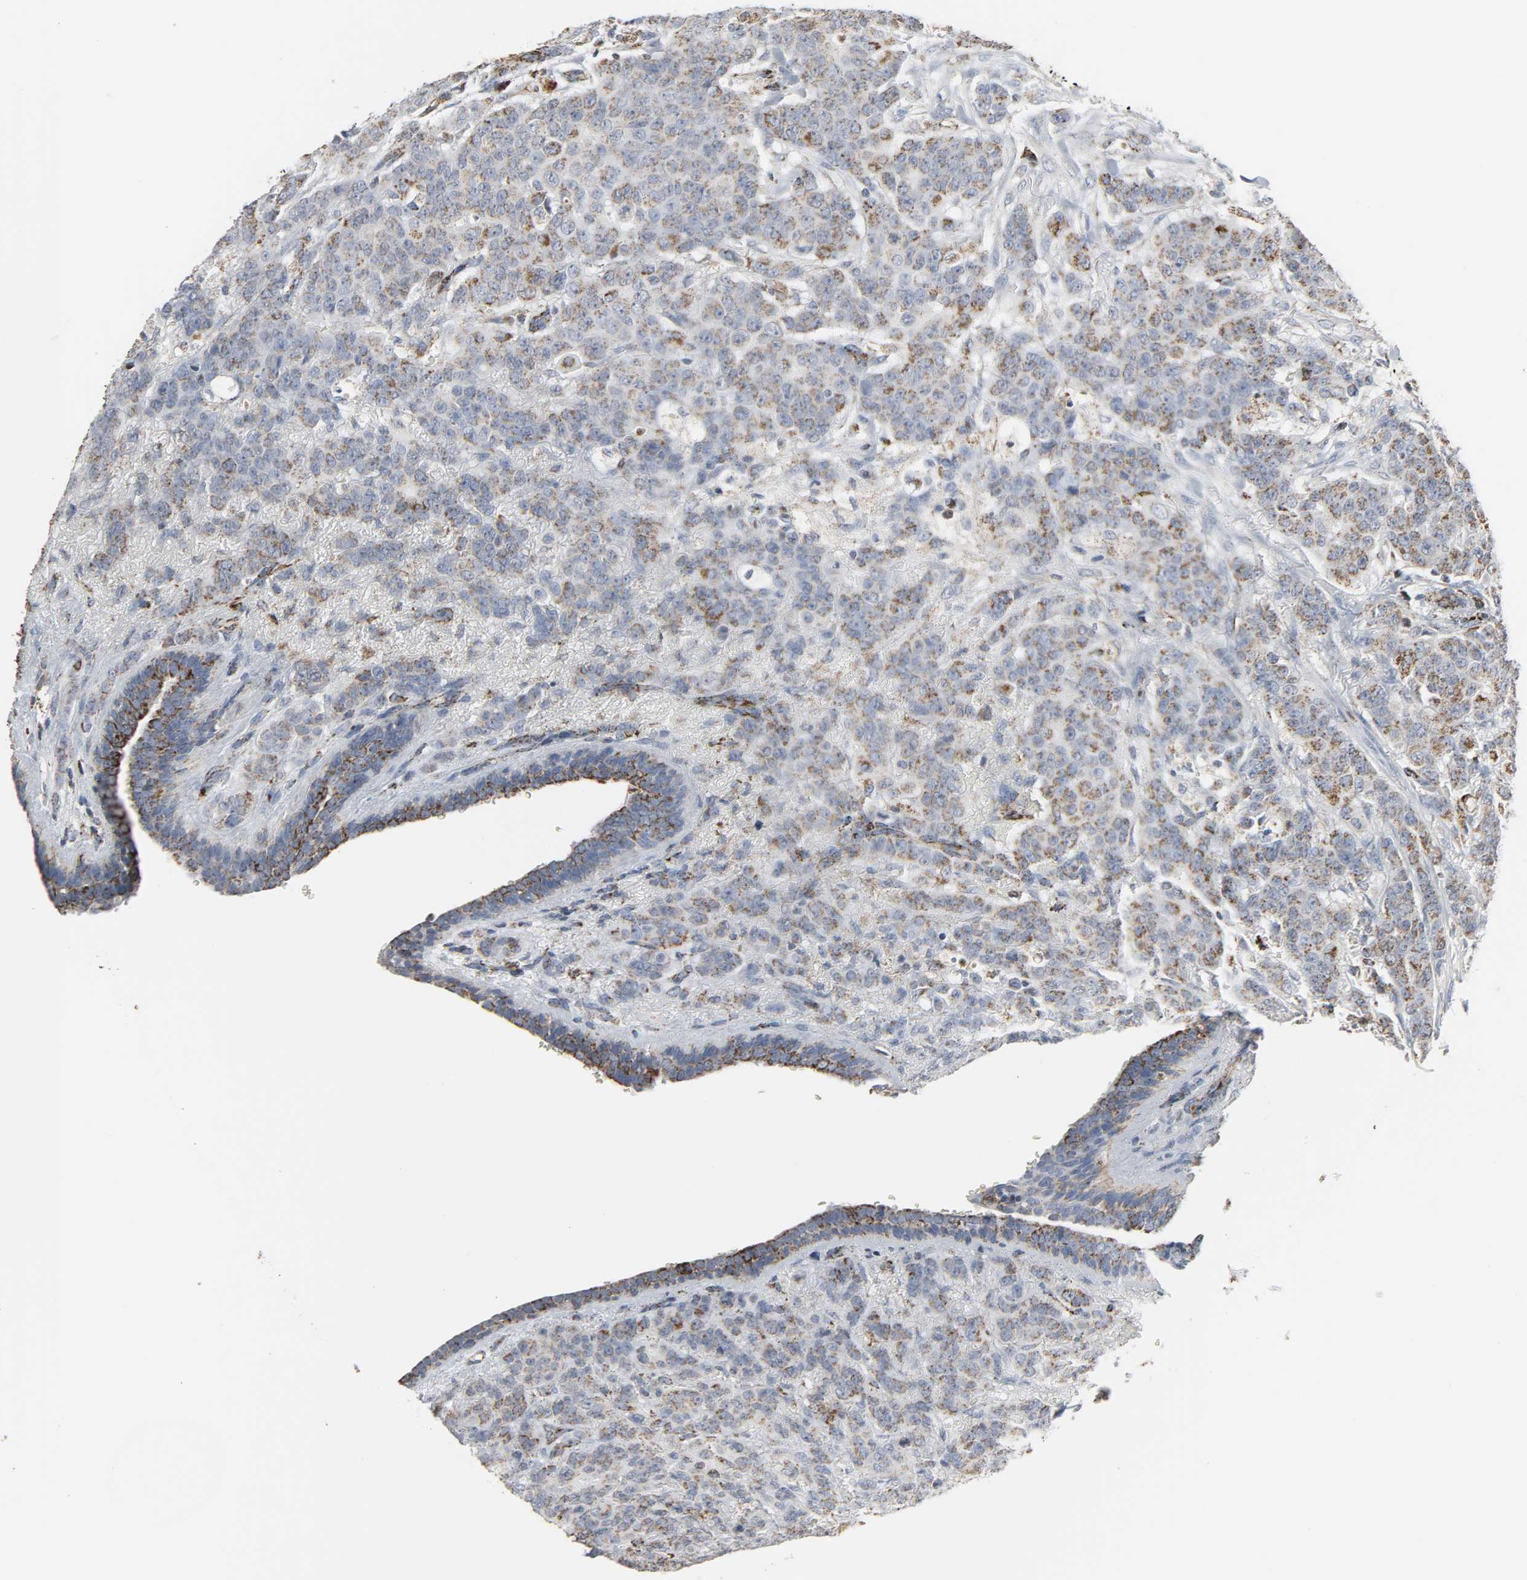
{"staining": {"intensity": "moderate", "quantity": "25%-75%", "location": "cytoplasmic/membranous"}, "tissue": "breast cancer", "cell_type": "Tumor cells", "image_type": "cancer", "snomed": [{"axis": "morphology", "description": "Duct carcinoma"}, {"axis": "topography", "description": "Breast"}], "caption": "Human breast cancer (invasive ductal carcinoma) stained with a protein marker demonstrates moderate staining in tumor cells.", "gene": "ACAT1", "patient": {"sex": "female", "age": 40}}